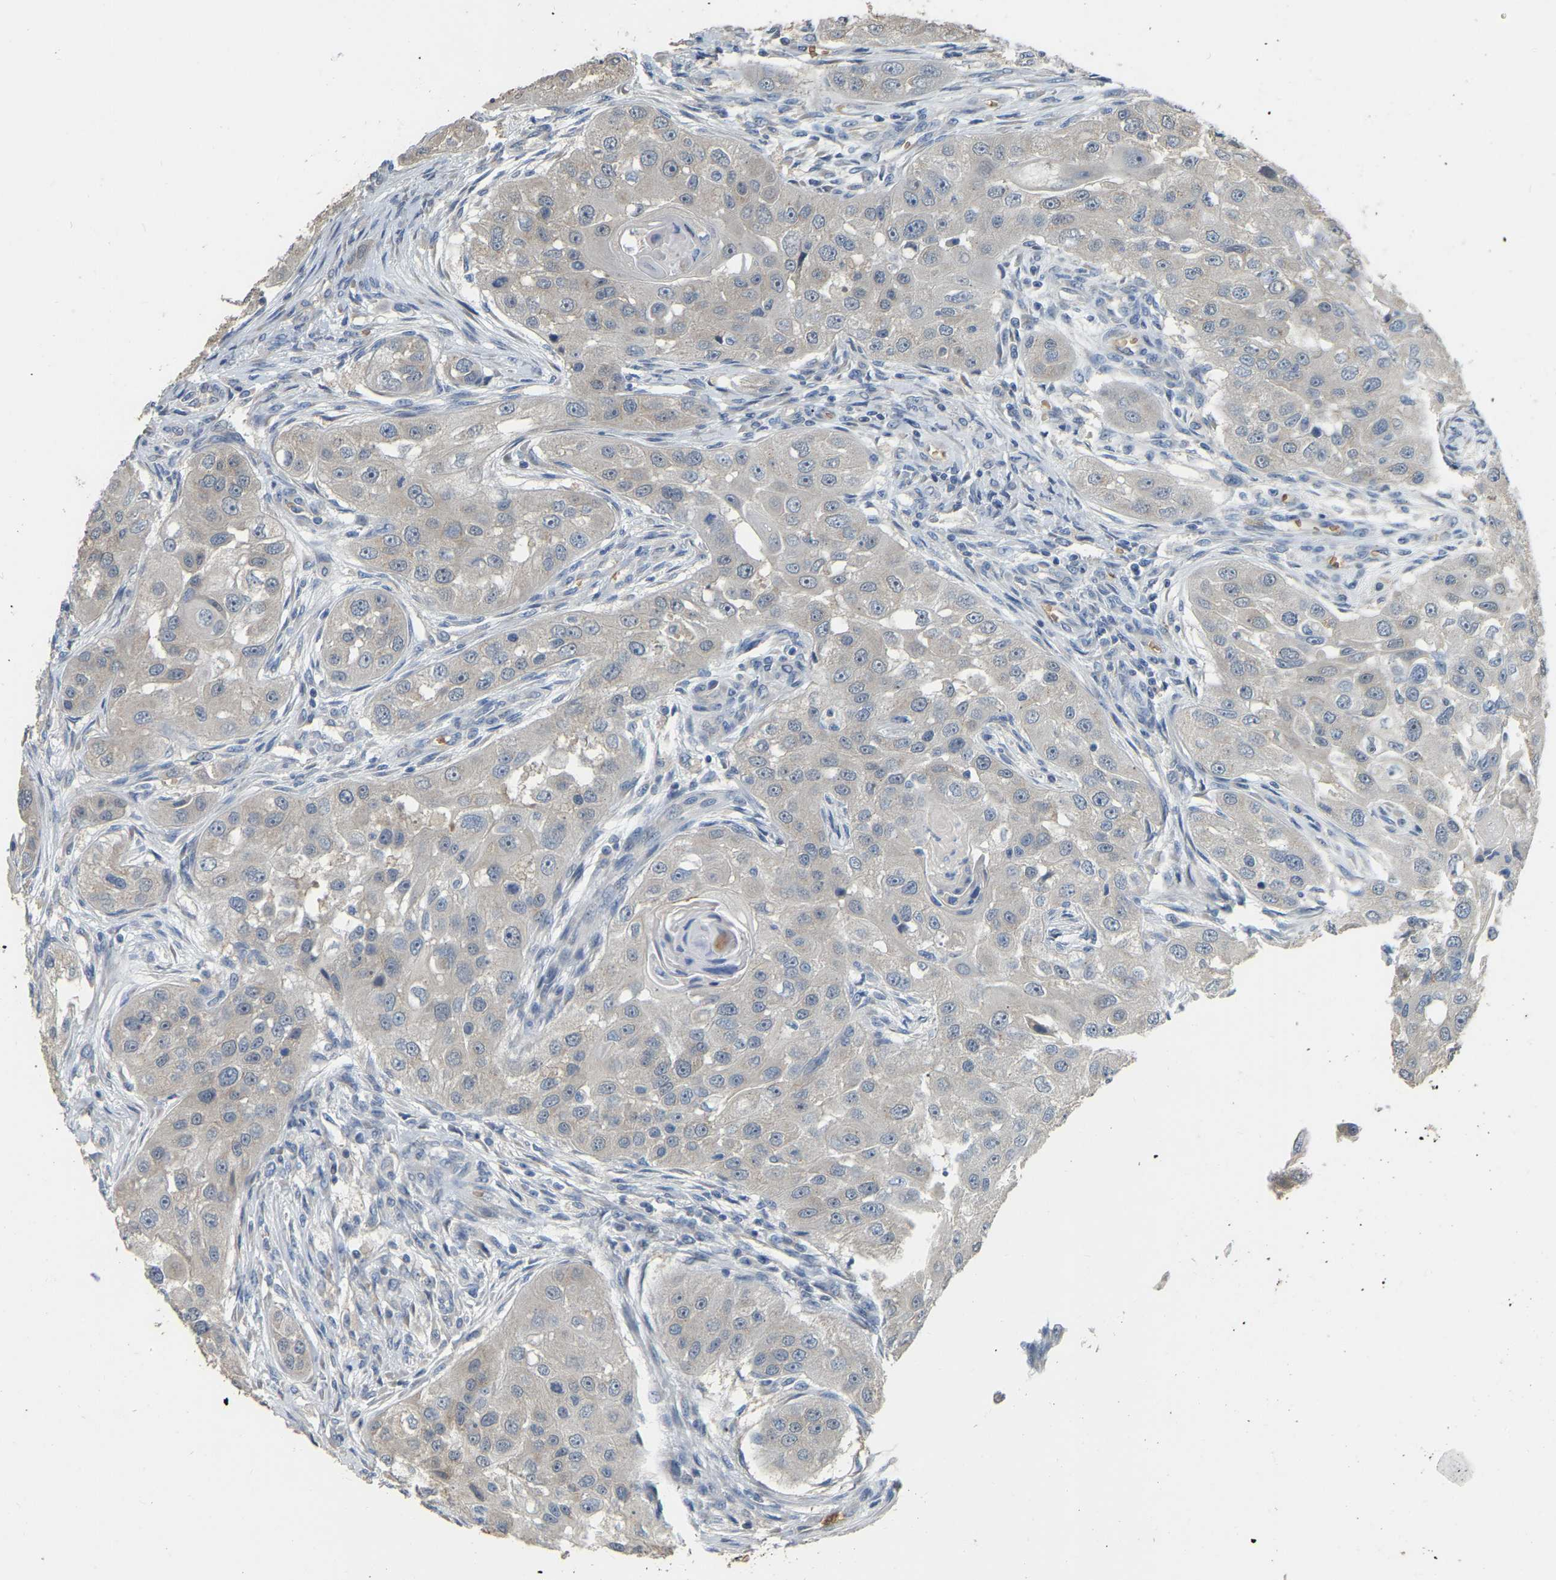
{"staining": {"intensity": "negative", "quantity": "none", "location": "none"}, "tissue": "head and neck cancer", "cell_type": "Tumor cells", "image_type": "cancer", "snomed": [{"axis": "morphology", "description": "Normal tissue, NOS"}, {"axis": "morphology", "description": "Squamous cell carcinoma, NOS"}, {"axis": "topography", "description": "Skeletal muscle"}, {"axis": "topography", "description": "Head-Neck"}], "caption": "Tumor cells are negative for protein expression in human head and neck squamous cell carcinoma.", "gene": "CFAP298", "patient": {"sex": "male", "age": 51}}